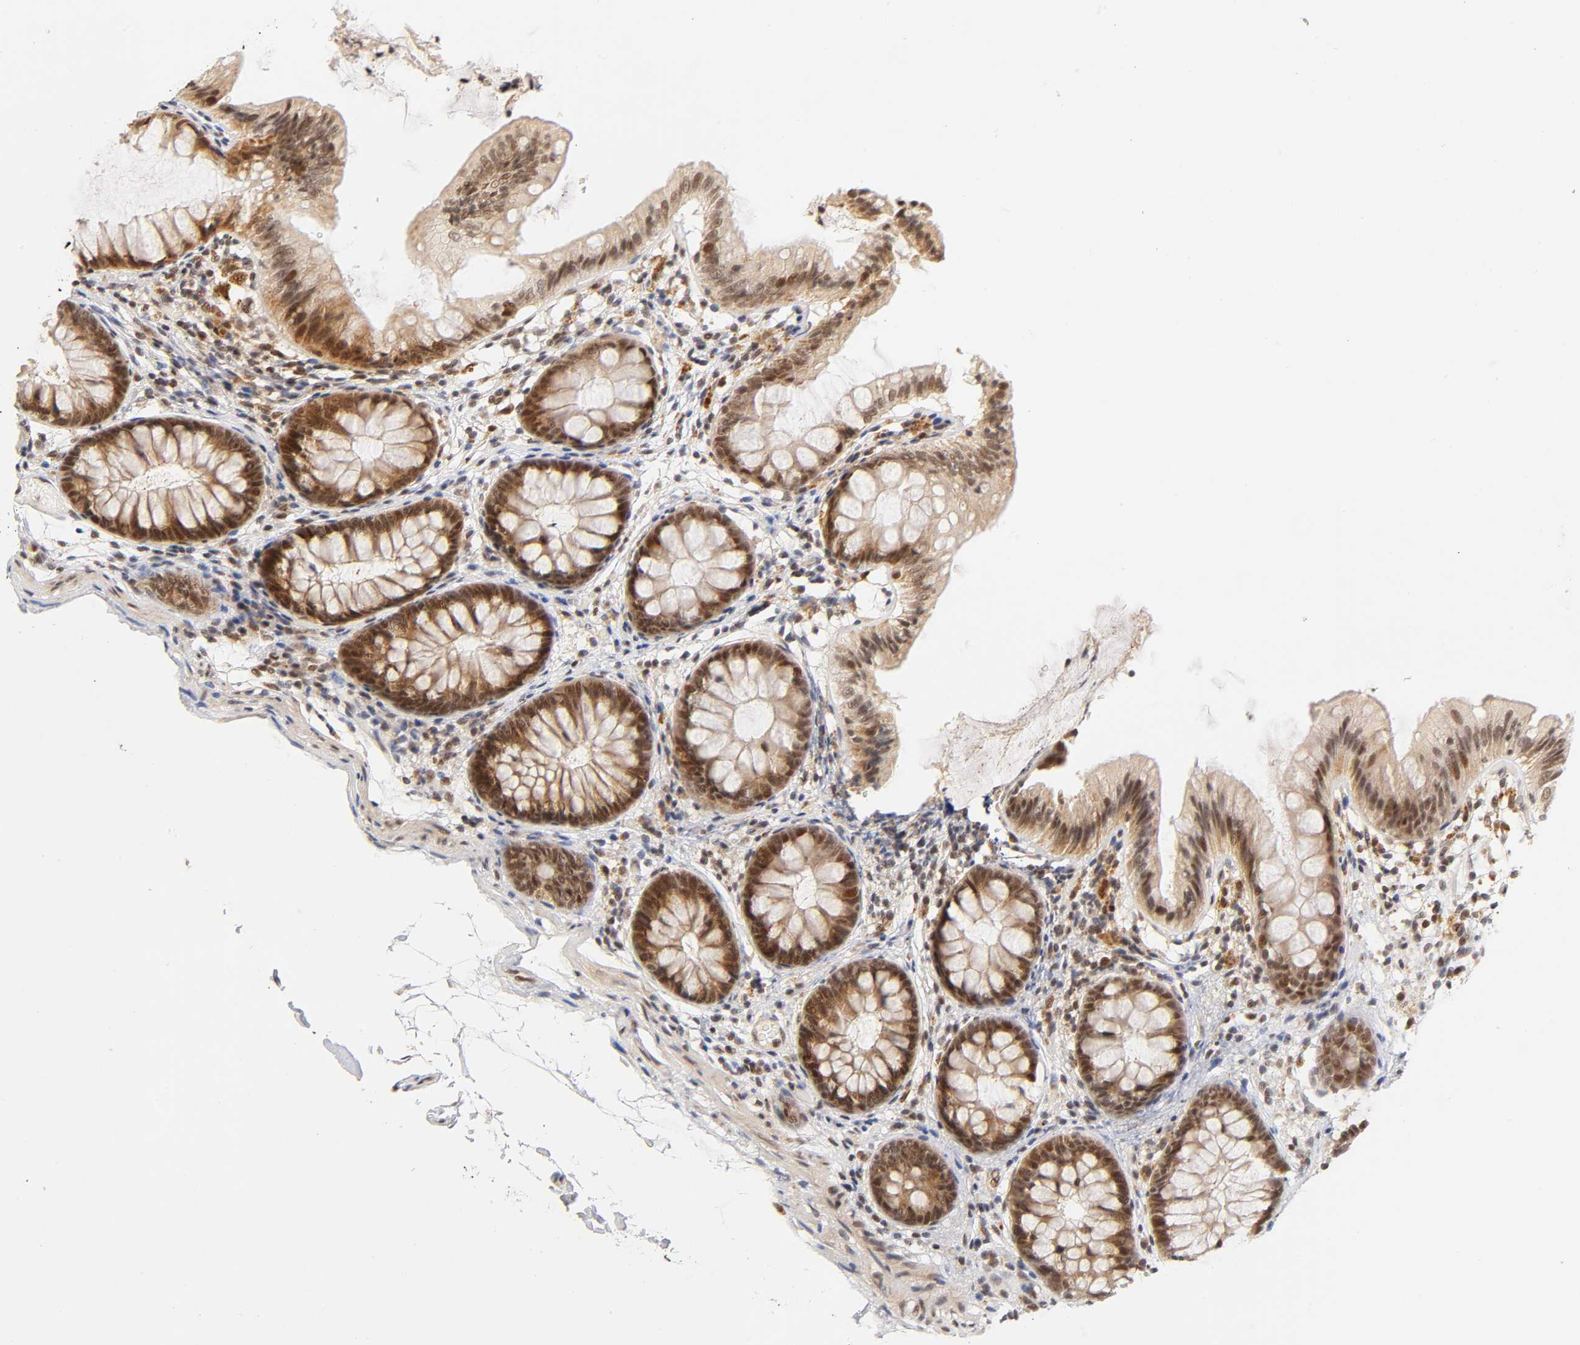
{"staining": {"intensity": "moderate", "quantity": ">75%", "location": "nuclear"}, "tissue": "colon", "cell_type": "Endothelial cells", "image_type": "normal", "snomed": [{"axis": "morphology", "description": "Normal tissue, NOS"}, {"axis": "topography", "description": "Smooth muscle"}, {"axis": "topography", "description": "Colon"}], "caption": "Moderate nuclear protein staining is identified in approximately >75% of endothelial cells in colon. (IHC, brightfield microscopy, high magnification).", "gene": "TAF10", "patient": {"sex": "male", "age": 67}}